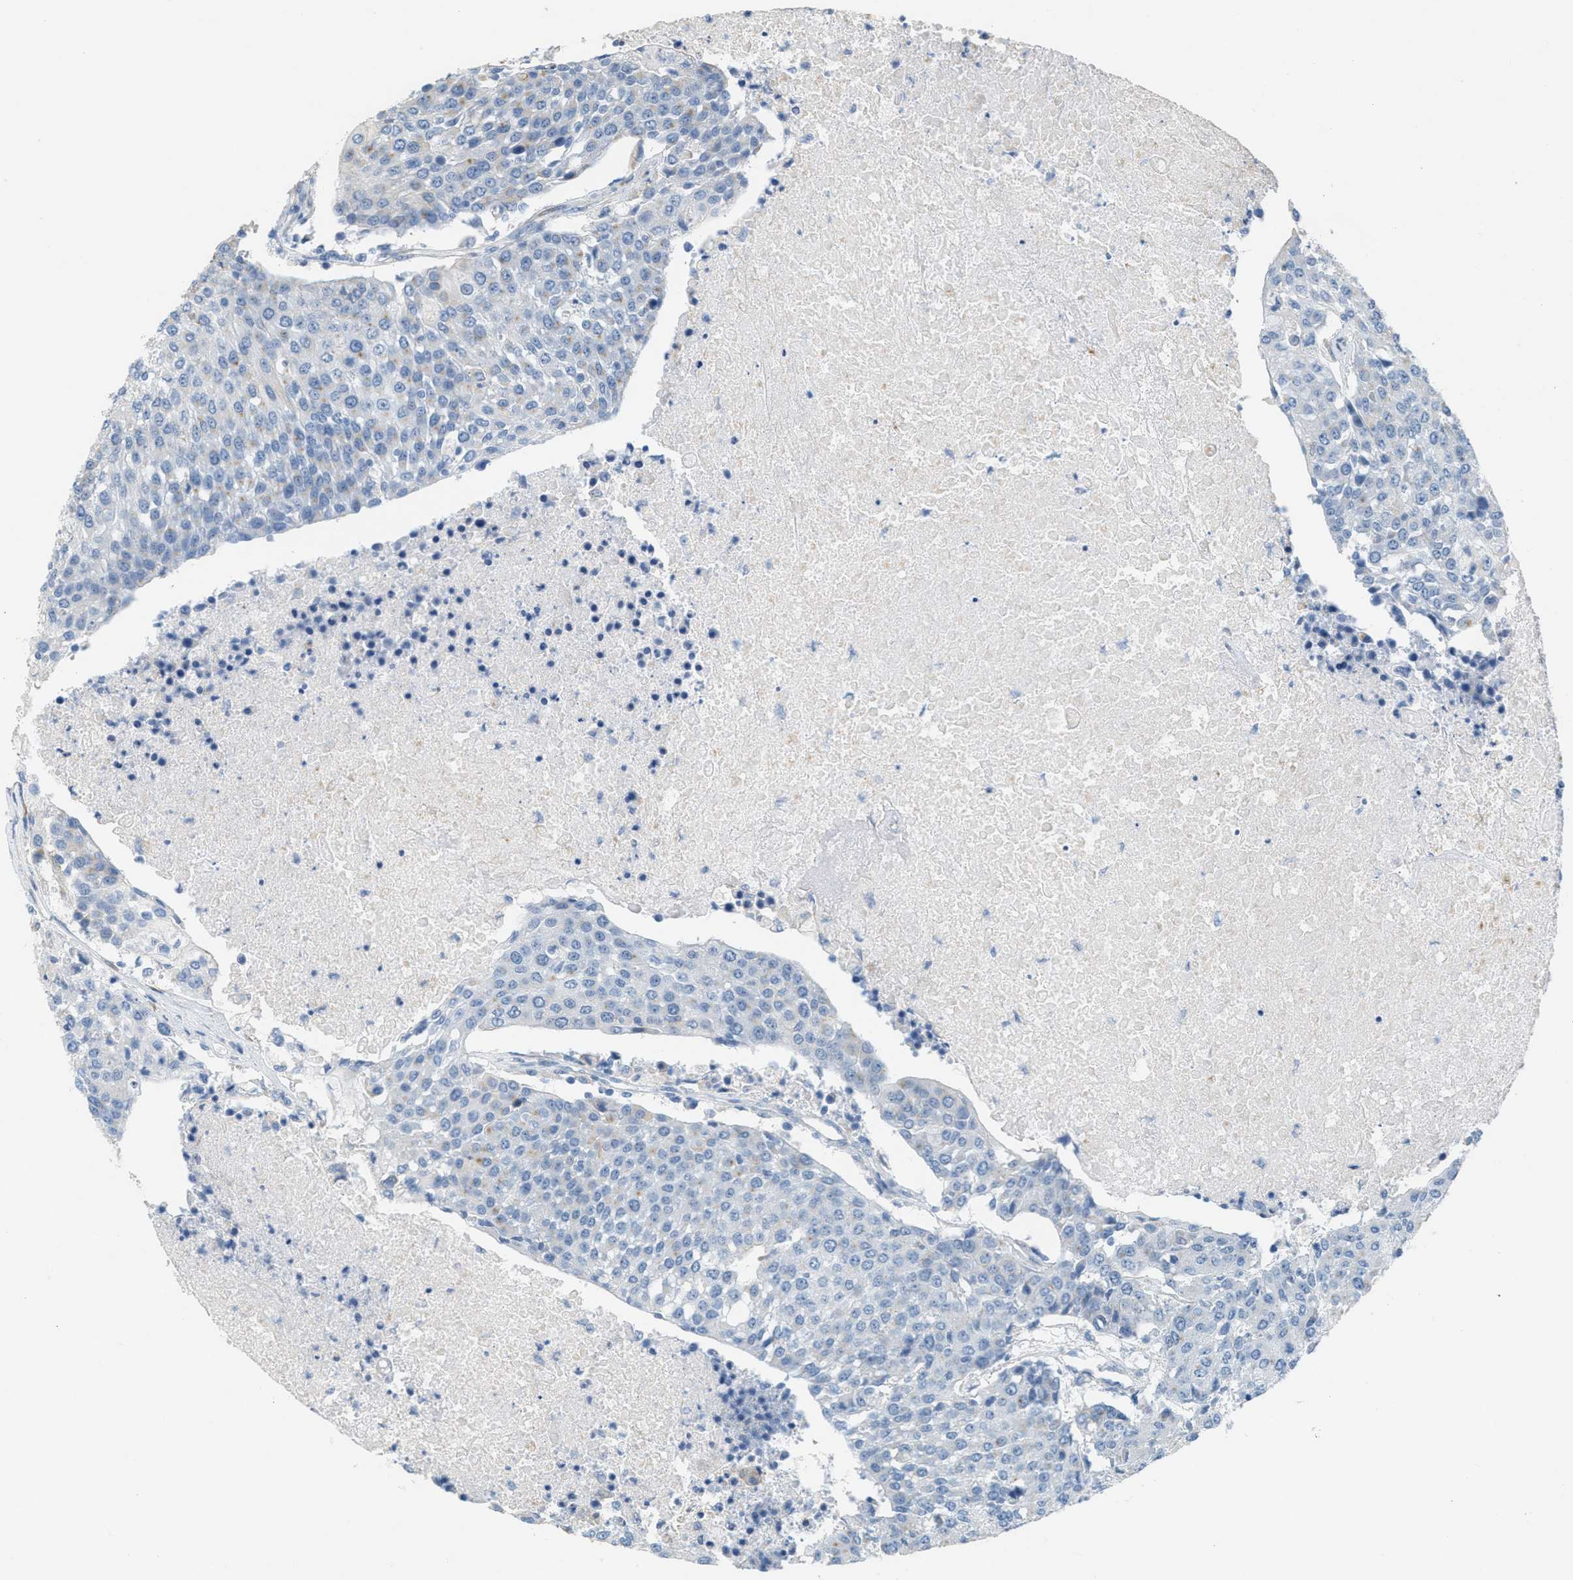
{"staining": {"intensity": "negative", "quantity": "none", "location": "none"}, "tissue": "urothelial cancer", "cell_type": "Tumor cells", "image_type": "cancer", "snomed": [{"axis": "morphology", "description": "Urothelial carcinoma, High grade"}, {"axis": "topography", "description": "Urinary bladder"}], "caption": "Human urothelial carcinoma (high-grade) stained for a protein using IHC exhibits no expression in tumor cells.", "gene": "ADCY5", "patient": {"sex": "female", "age": 85}}